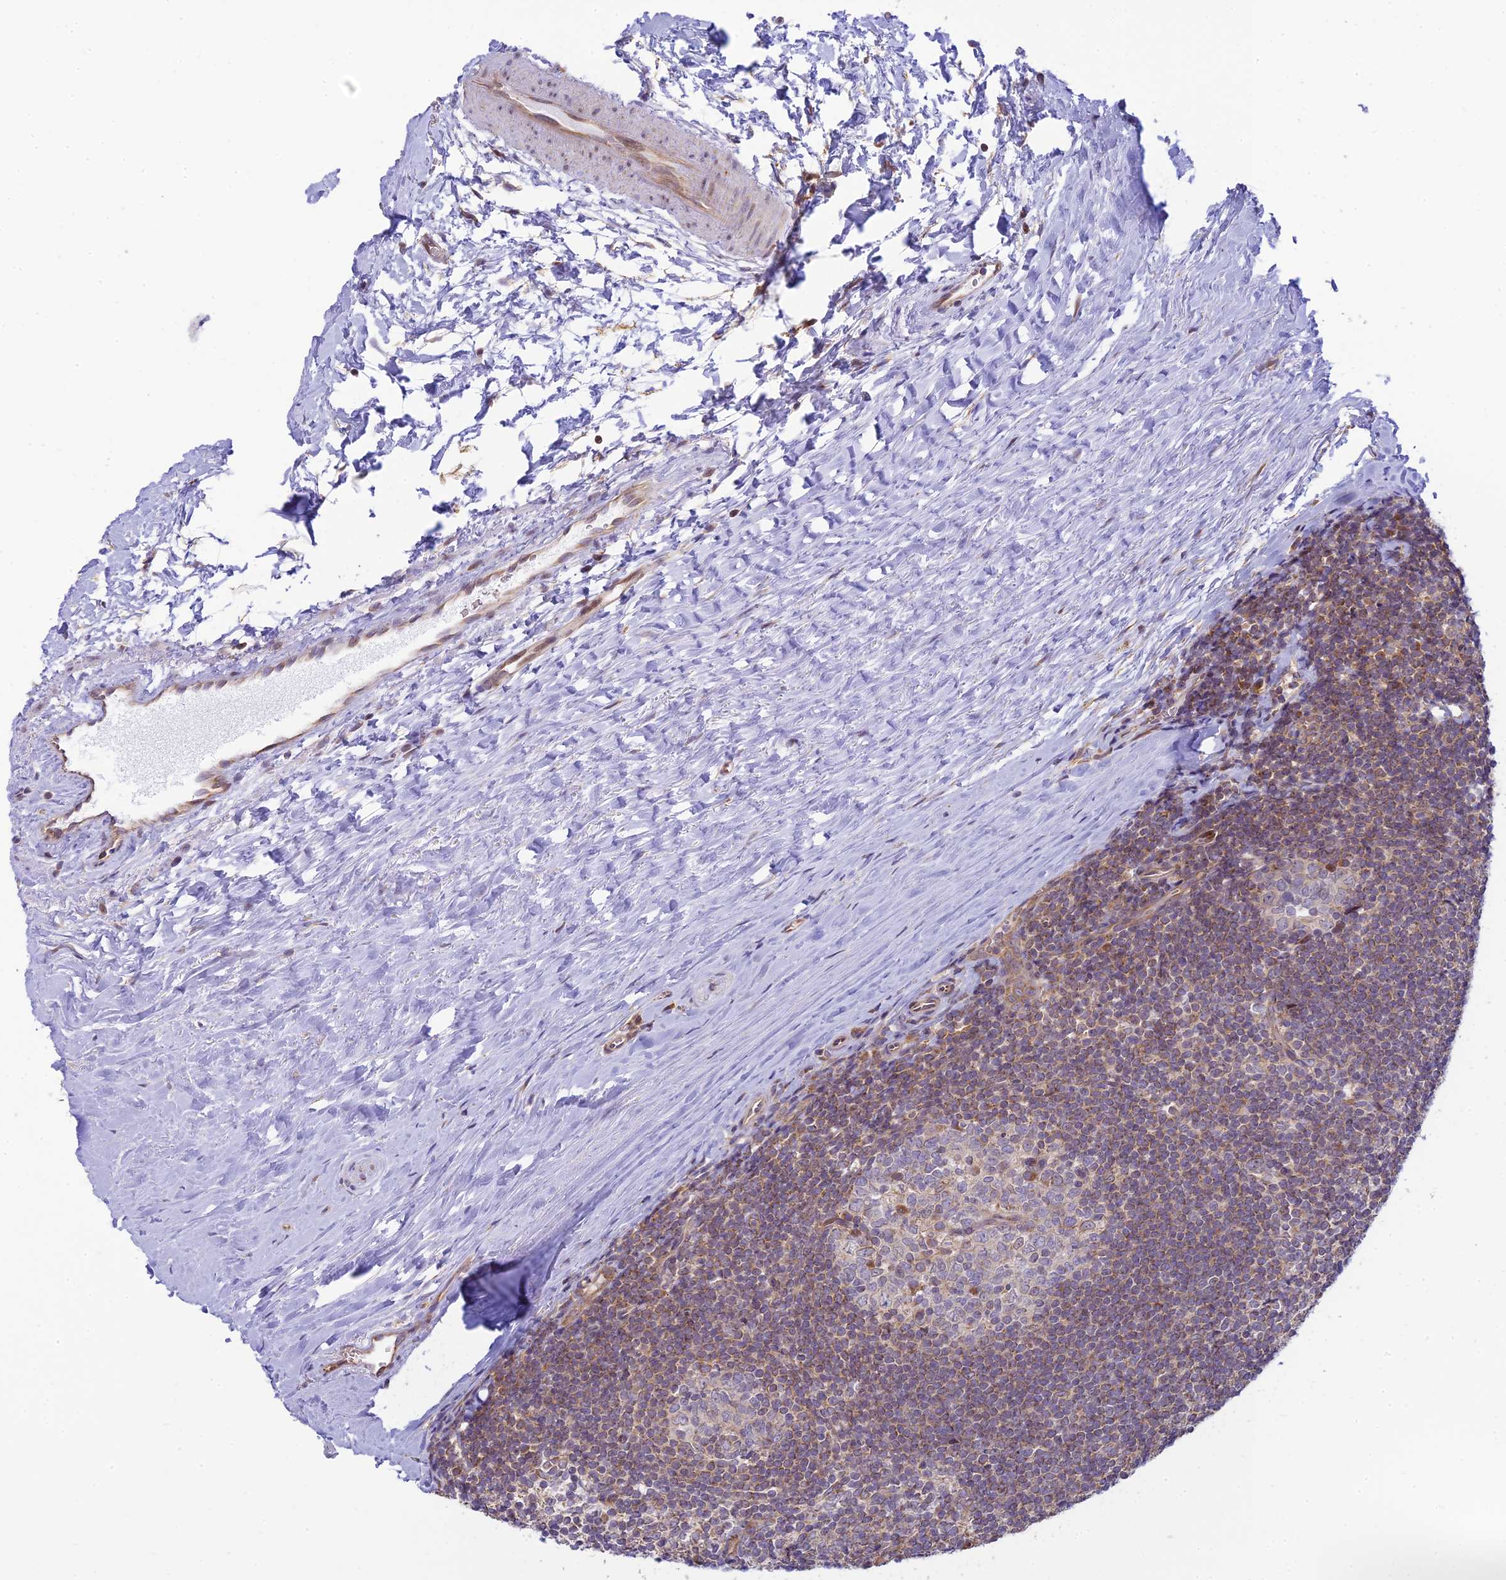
{"staining": {"intensity": "moderate", "quantity": "<25%", "location": "cytoplasmic/membranous"}, "tissue": "tonsil", "cell_type": "Germinal center cells", "image_type": "normal", "snomed": [{"axis": "morphology", "description": "Normal tissue, NOS"}, {"axis": "topography", "description": "Tonsil"}], "caption": "Immunohistochemistry of unremarkable human tonsil reveals low levels of moderate cytoplasmic/membranous positivity in approximately <25% of germinal center cells. The protein is shown in brown color, while the nuclei are stained blue.", "gene": "HOOK2", "patient": {"sex": "male", "age": 27}}